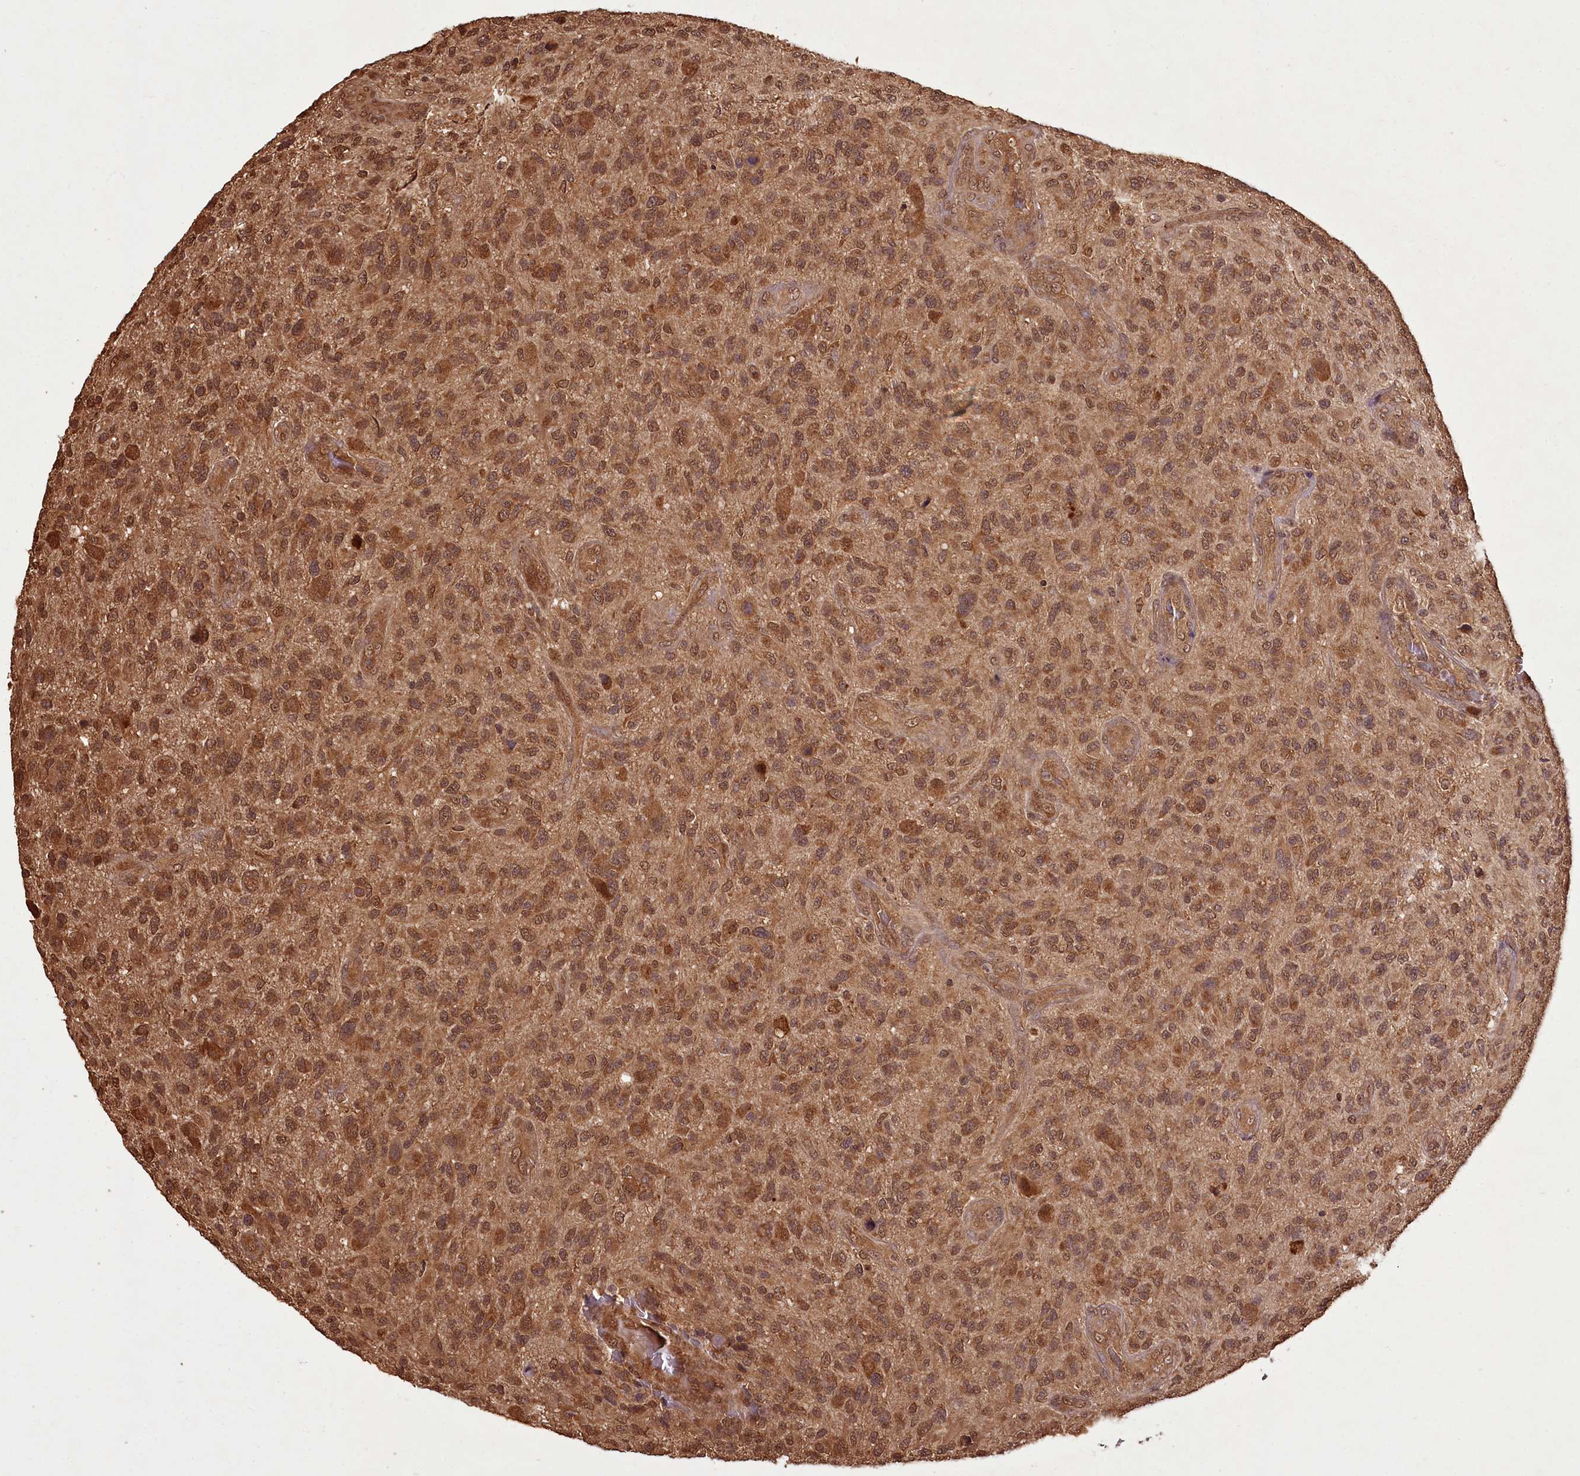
{"staining": {"intensity": "moderate", "quantity": ">75%", "location": "cytoplasmic/membranous,nuclear"}, "tissue": "glioma", "cell_type": "Tumor cells", "image_type": "cancer", "snomed": [{"axis": "morphology", "description": "Glioma, malignant, High grade"}, {"axis": "topography", "description": "Brain"}], "caption": "This micrograph shows immunohistochemistry staining of human malignant high-grade glioma, with medium moderate cytoplasmic/membranous and nuclear expression in approximately >75% of tumor cells.", "gene": "NPRL2", "patient": {"sex": "male", "age": 47}}